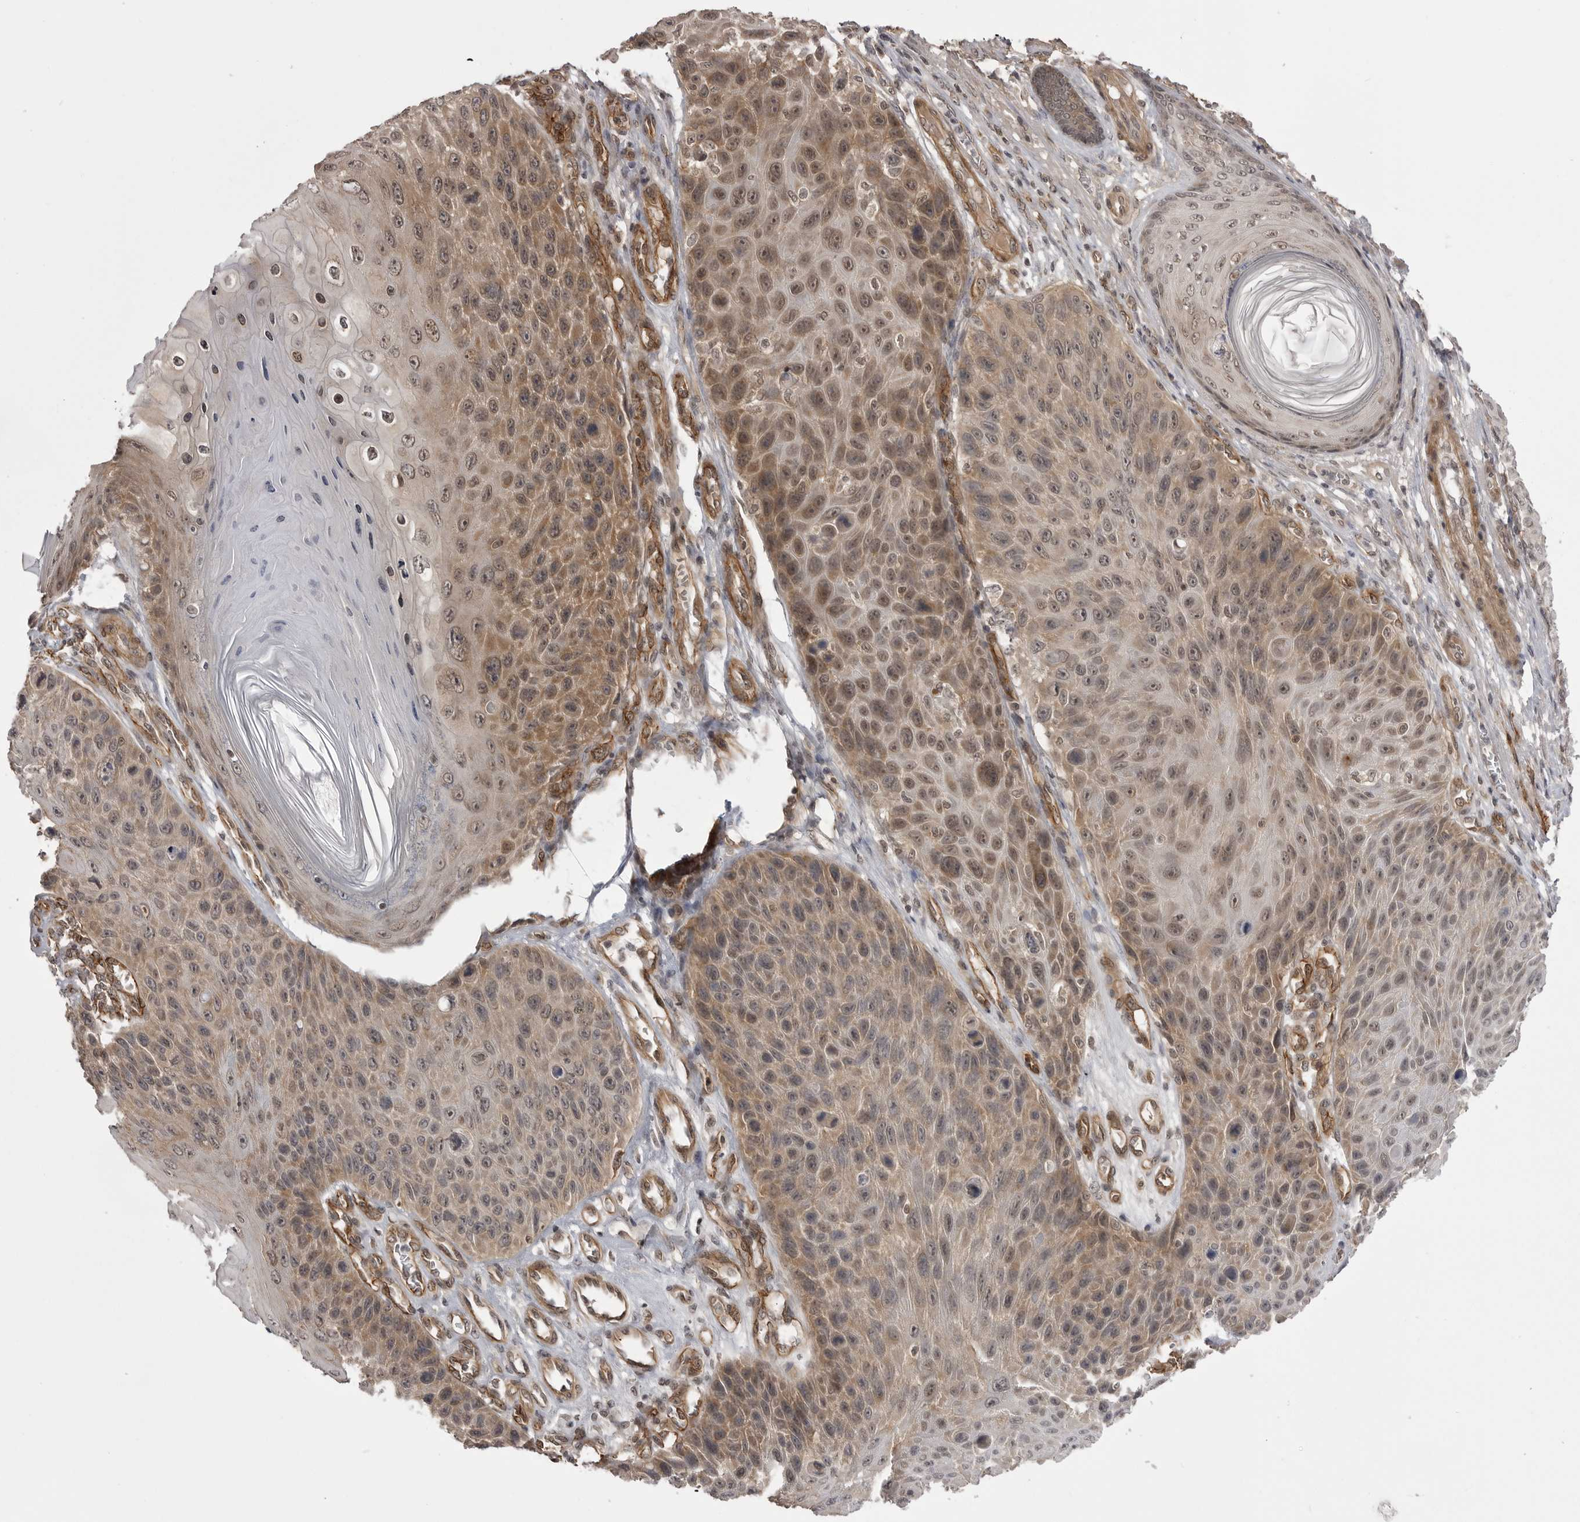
{"staining": {"intensity": "moderate", "quantity": "25%-75%", "location": "cytoplasmic/membranous,nuclear"}, "tissue": "skin cancer", "cell_type": "Tumor cells", "image_type": "cancer", "snomed": [{"axis": "morphology", "description": "Squamous cell carcinoma, NOS"}, {"axis": "topography", "description": "Skin"}], "caption": "Protein analysis of skin cancer (squamous cell carcinoma) tissue reveals moderate cytoplasmic/membranous and nuclear staining in approximately 25%-75% of tumor cells. (DAB IHC, brown staining for protein, blue staining for nuclei).", "gene": "SORBS1", "patient": {"sex": "female", "age": 88}}